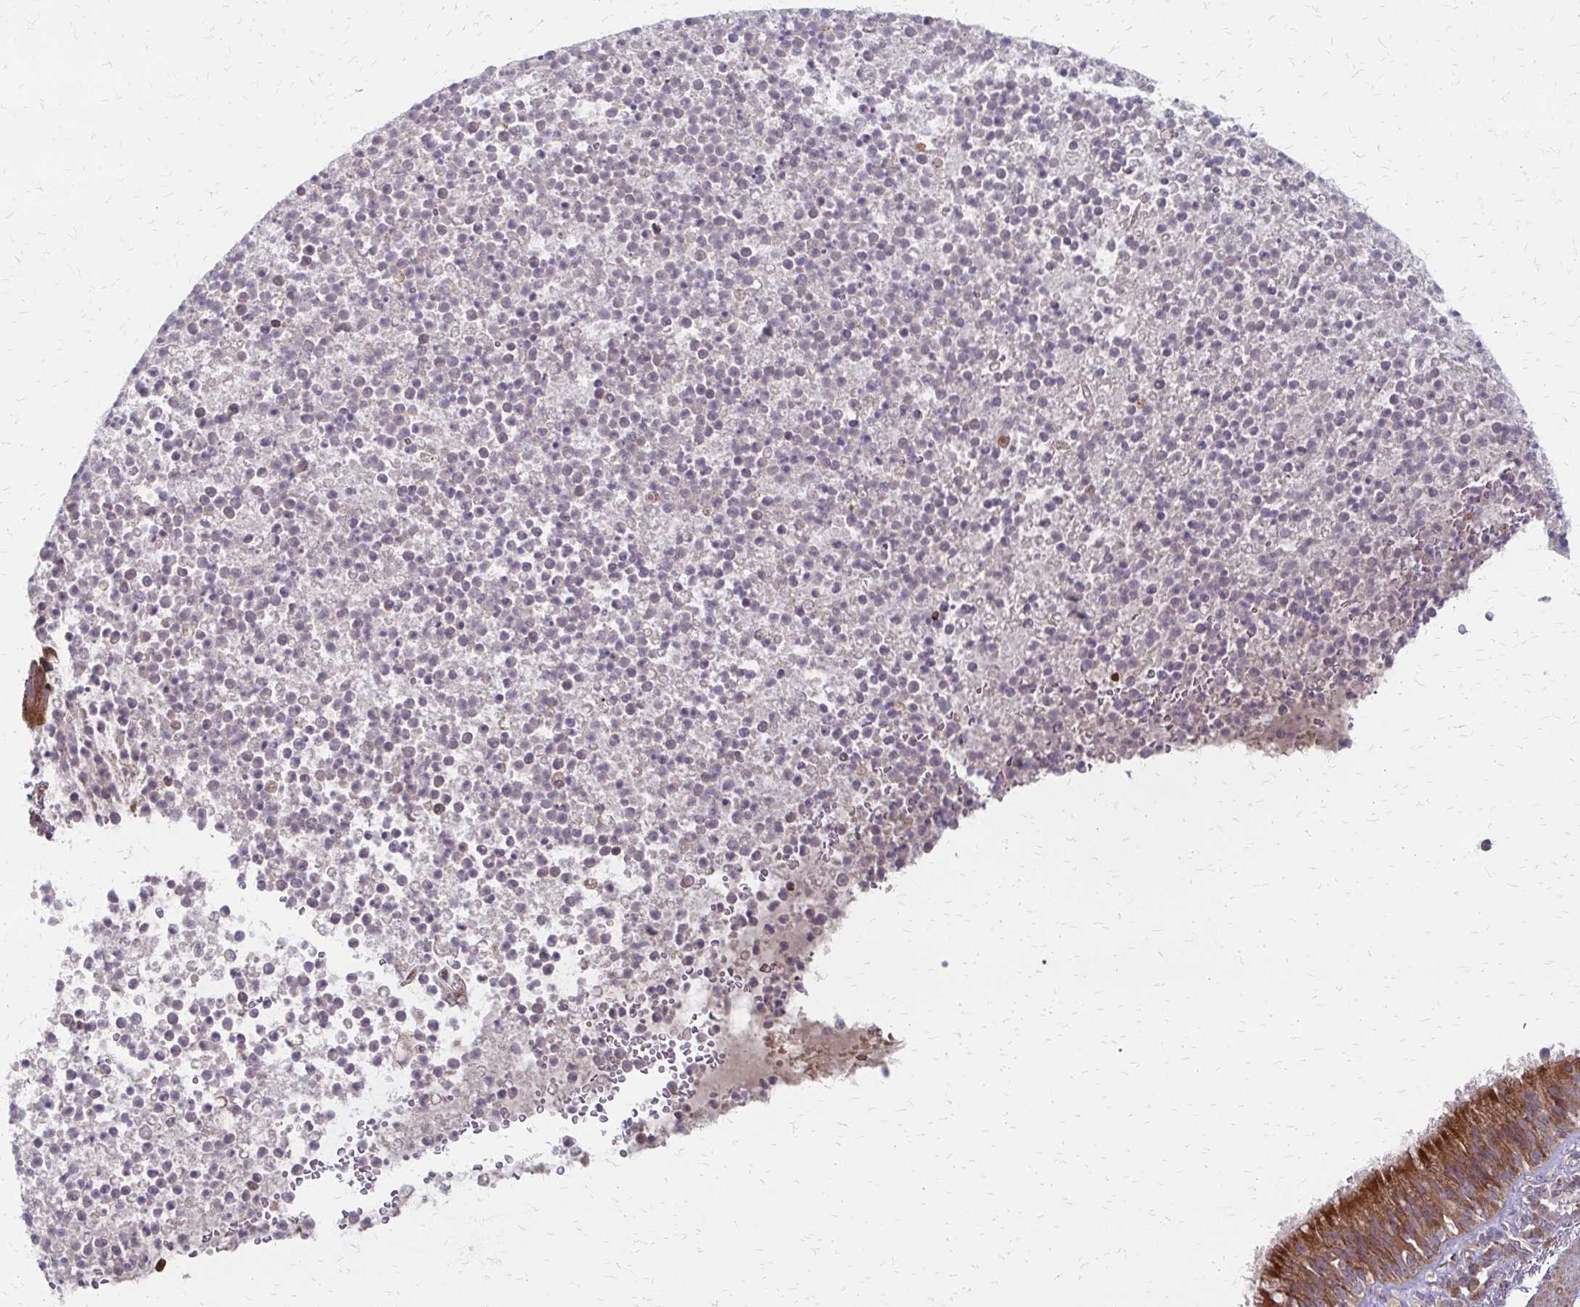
{"staining": {"intensity": "moderate", "quantity": ">75%", "location": "cytoplasmic/membranous"}, "tissue": "bronchus", "cell_type": "Respiratory epithelial cells", "image_type": "normal", "snomed": [{"axis": "morphology", "description": "Normal tissue, NOS"}, {"axis": "topography", "description": "Cartilage tissue"}, {"axis": "topography", "description": "Bronchus"}], "caption": "Unremarkable bronchus displays moderate cytoplasmic/membranous expression in about >75% of respiratory epithelial cells.", "gene": "ZNF383", "patient": {"sex": "male", "age": 56}}